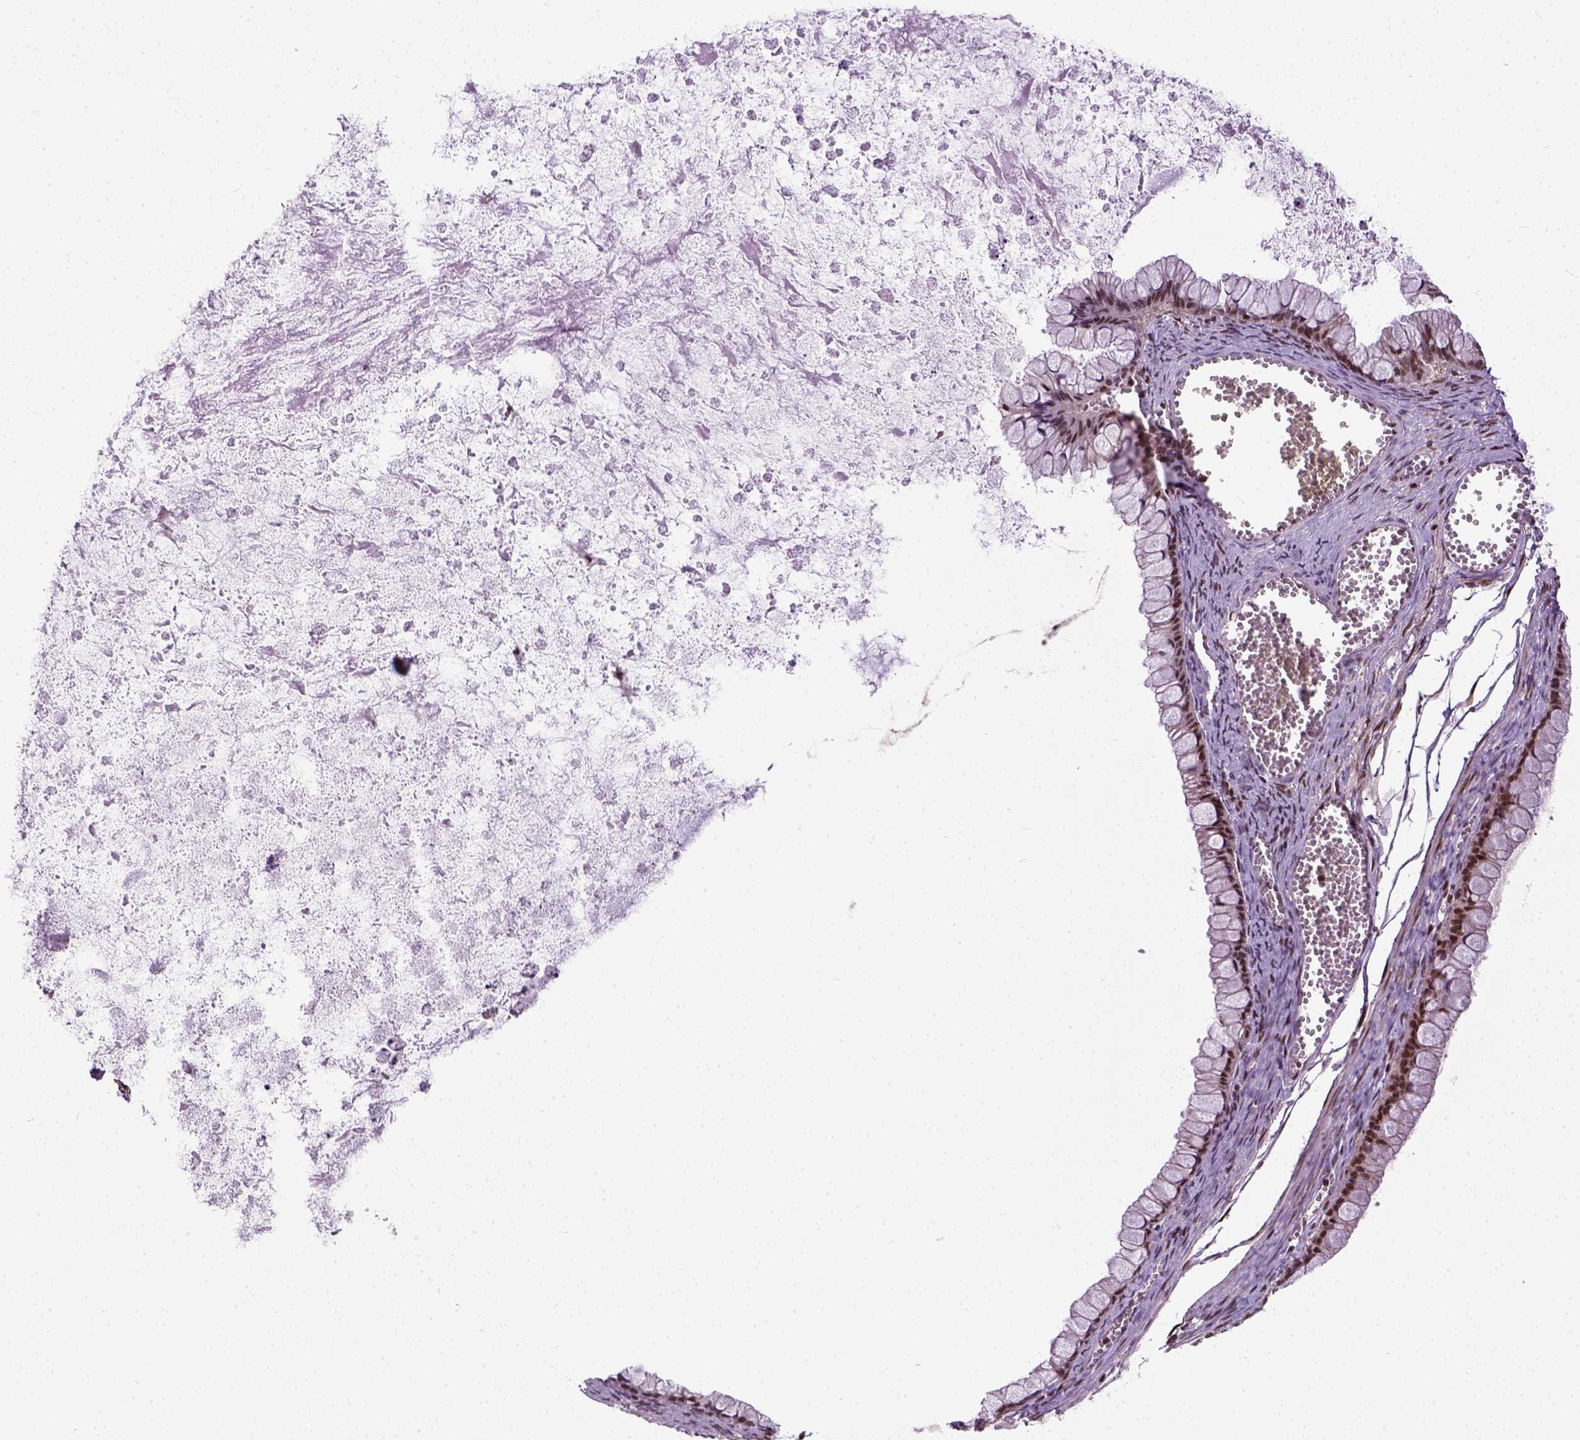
{"staining": {"intensity": "moderate", "quantity": "25%-75%", "location": "nuclear"}, "tissue": "ovarian cancer", "cell_type": "Tumor cells", "image_type": "cancer", "snomed": [{"axis": "morphology", "description": "Cystadenocarcinoma, mucinous, NOS"}, {"axis": "topography", "description": "Ovary"}], "caption": "Ovarian cancer (mucinous cystadenocarcinoma) stained for a protein reveals moderate nuclear positivity in tumor cells. Using DAB (3,3'-diaminobenzidine) (brown) and hematoxylin (blue) stains, captured at high magnification using brightfield microscopy.", "gene": "UBA3", "patient": {"sex": "female", "age": 67}}